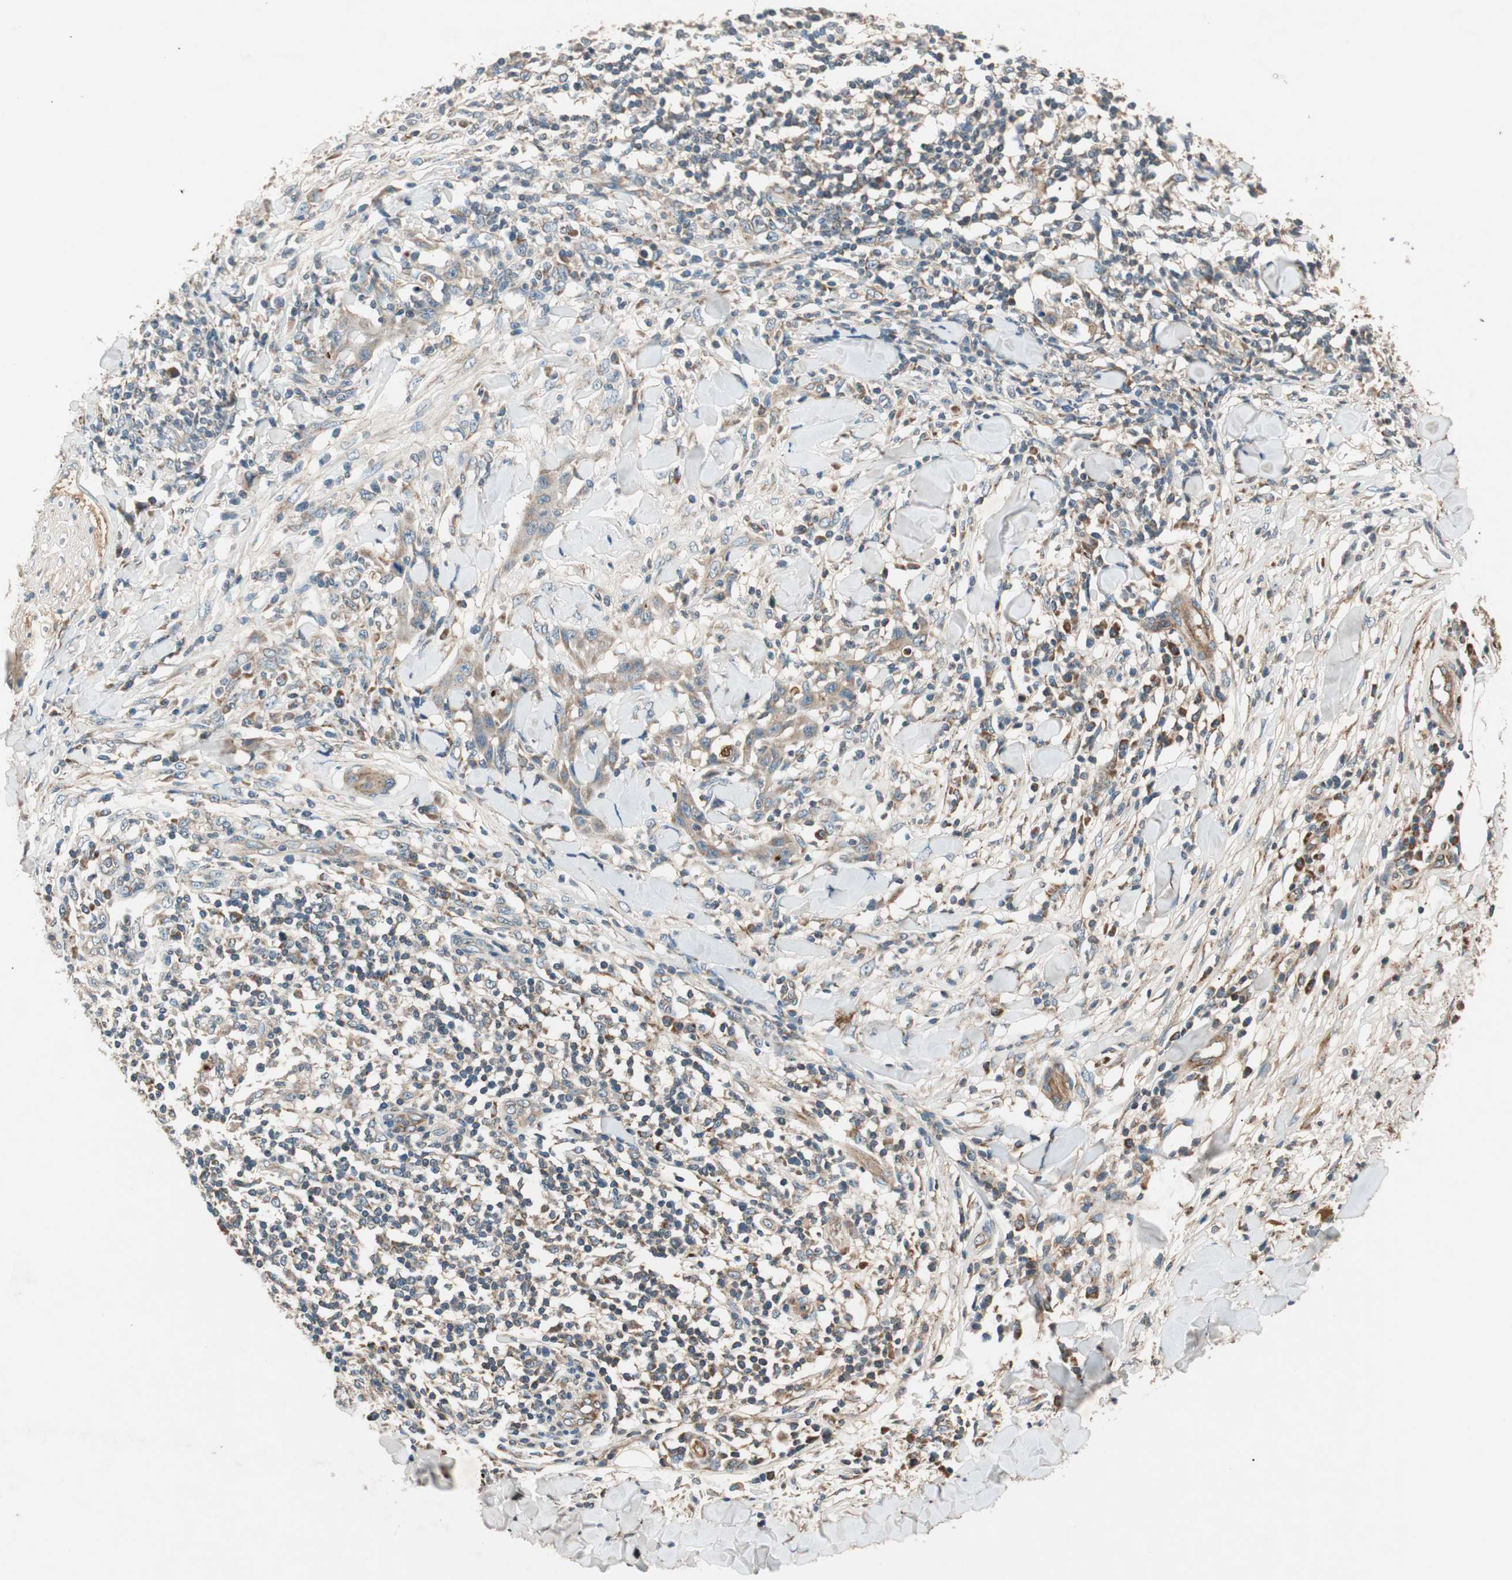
{"staining": {"intensity": "weak", "quantity": "25%-75%", "location": "cytoplasmic/membranous"}, "tissue": "skin cancer", "cell_type": "Tumor cells", "image_type": "cancer", "snomed": [{"axis": "morphology", "description": "Squamous cell carcinoma, NOS"}, {"axis": "topography", "description": "Skin"}], "caption": "A high-resolution photomicrograph shows IHC staining of skin cancer, which displays weak cytoplasmic/membranous staining in about 25%-75% of tumor cells.", "gene": "HPN", "patient": {"sex": "male", "age": 24}}